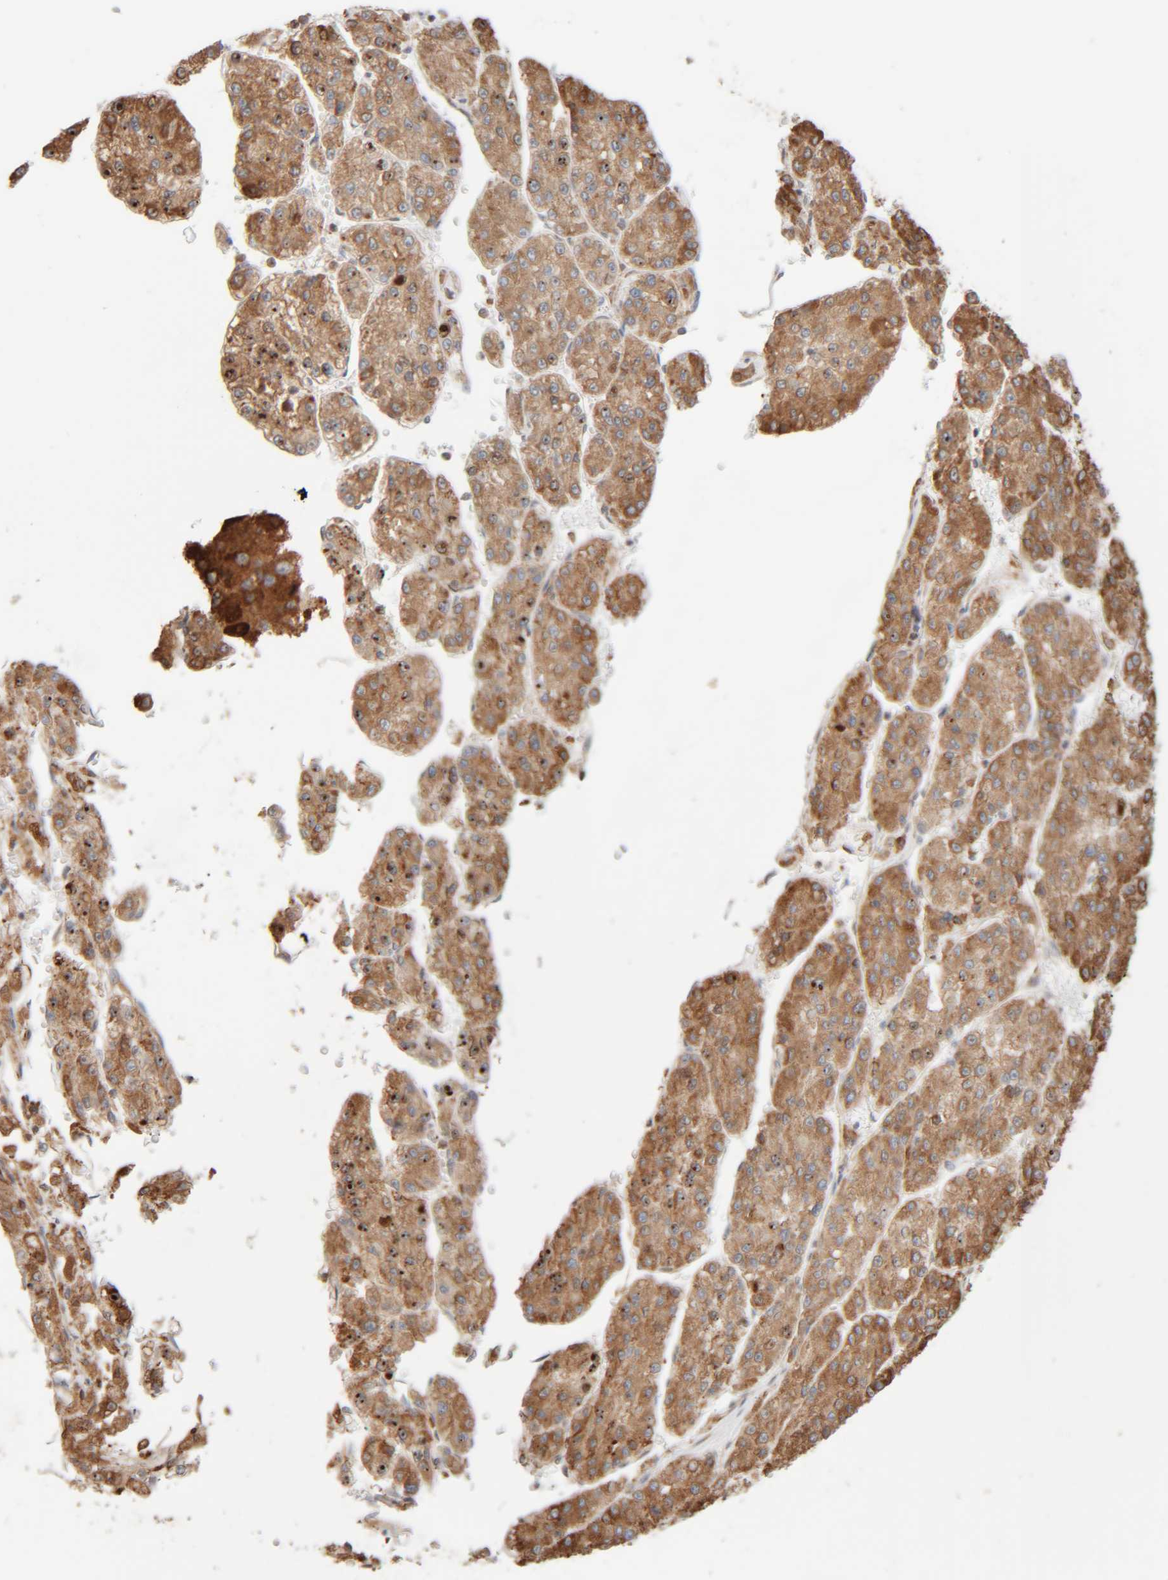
{"staining": {"intensity": "strong", "quantity": ">75%", "location": "cytoplasmic/membranous,nuclear"}, "tissue": "liver cancer", "cell_type": "Tumor cells", "image_type": "cancer", "snomed": [{"axis": "morphology", "description": "Carcinoma, Hepatocellular, NOS"}, {"axis": "topography", "description": "Liver"}], "caption": "High-power microscopy captured an immunohistochemistry image of liver cancer (hepatocellular carcinoma), revealing strong cytoplasmic/membranous and nuclear positivity in about >75% of tumor cells.", "gene": "INTS1", "patient": {"sex": "female", "age": 73}}